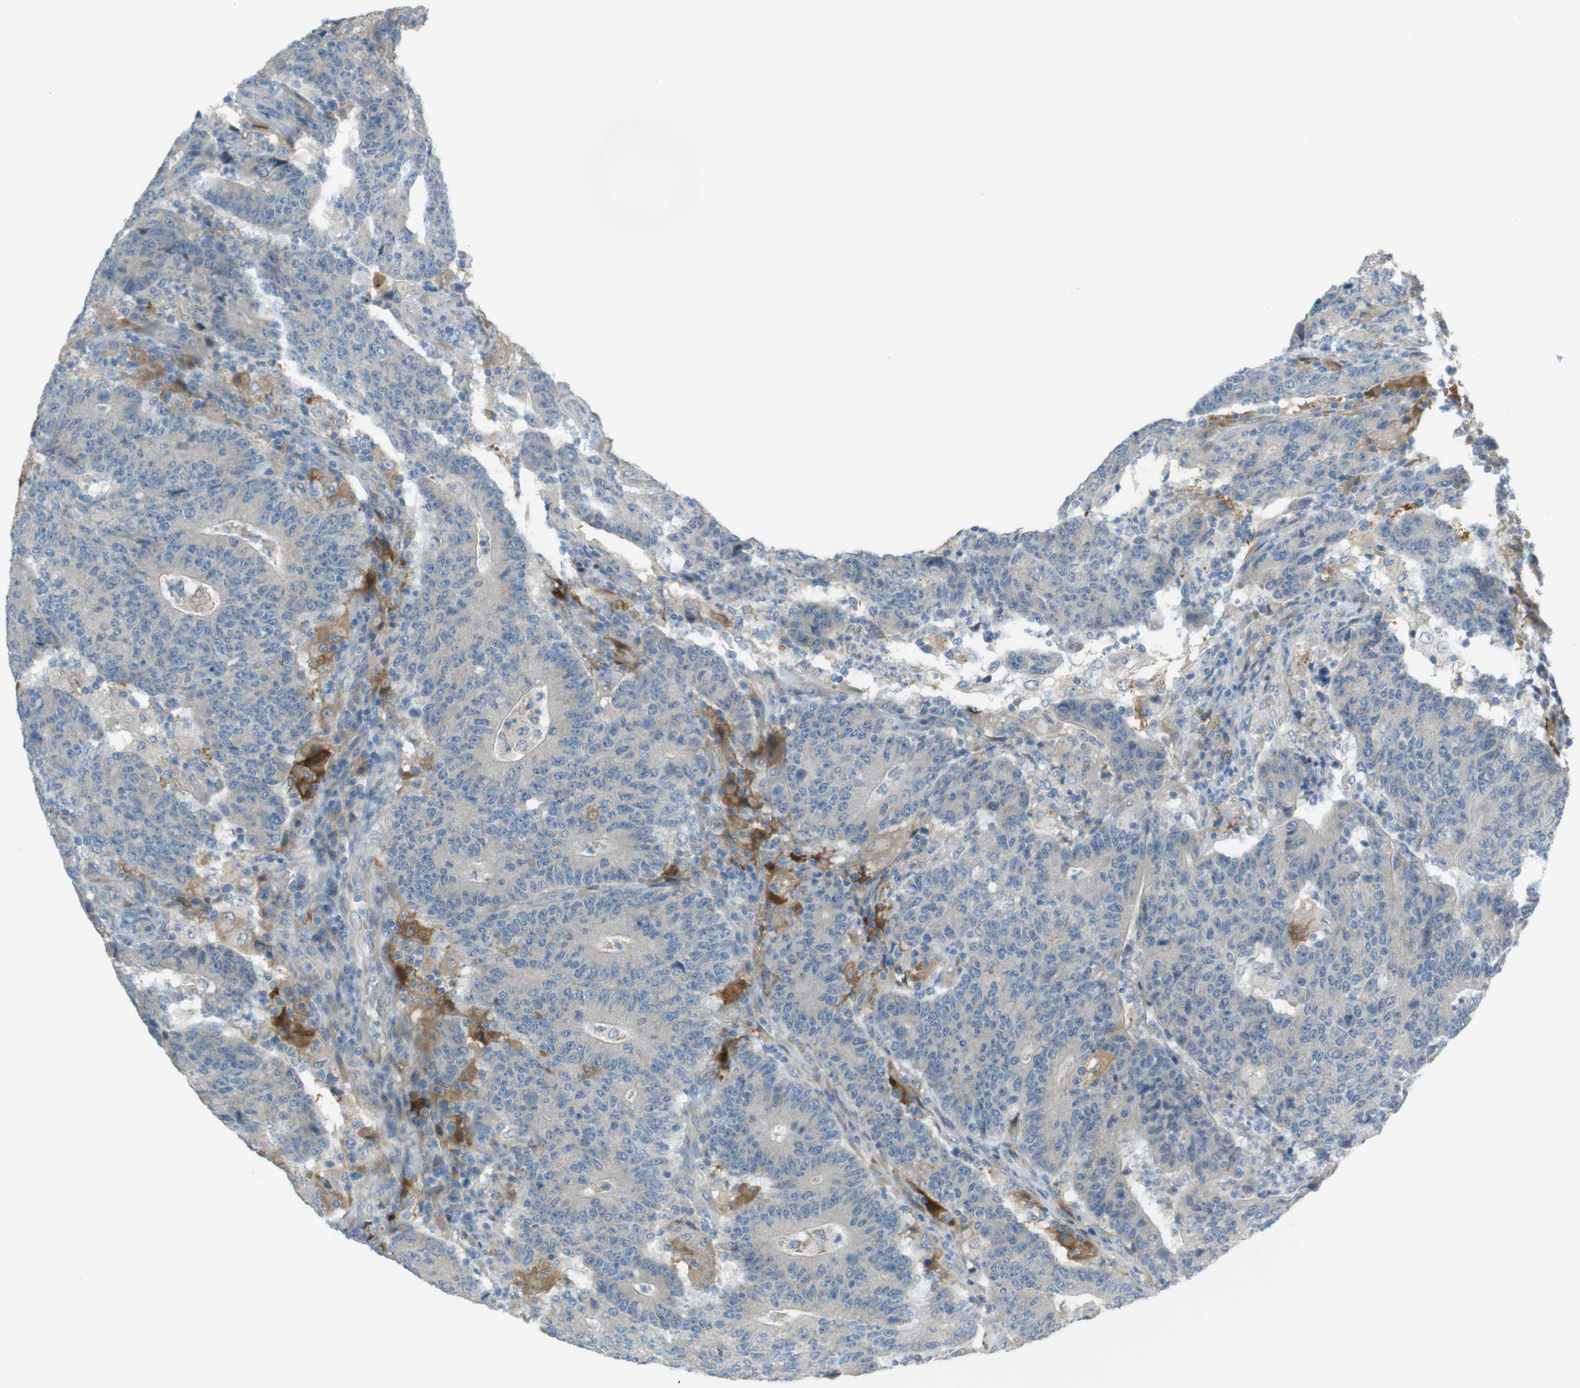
{"staining": {"intensity": "negative", "quantity": "none", "location": "none"}, "tissue": "colorectal cancer", "cell_type": "Tumor cells", "image_type": "cancer", "snomed": [{"axis": "morphology", "description": "Normal tissue, NOS"}, {"axis": "morphology", "description": "Adenocarcinoma, NOS"}, {"axis": "topography", "description": "Colon"}], "caption": "Protein analysis of colorectal adenocarcinoma exhibits no significant expression in tumor cells. Brightfield microscopy of immunohistochemistry stained with DAB (brown) and hematoxylin (blue), captured at high magnification.", "gene": "TMEM41B", "patient": {"sex": "female", "age": 75}}